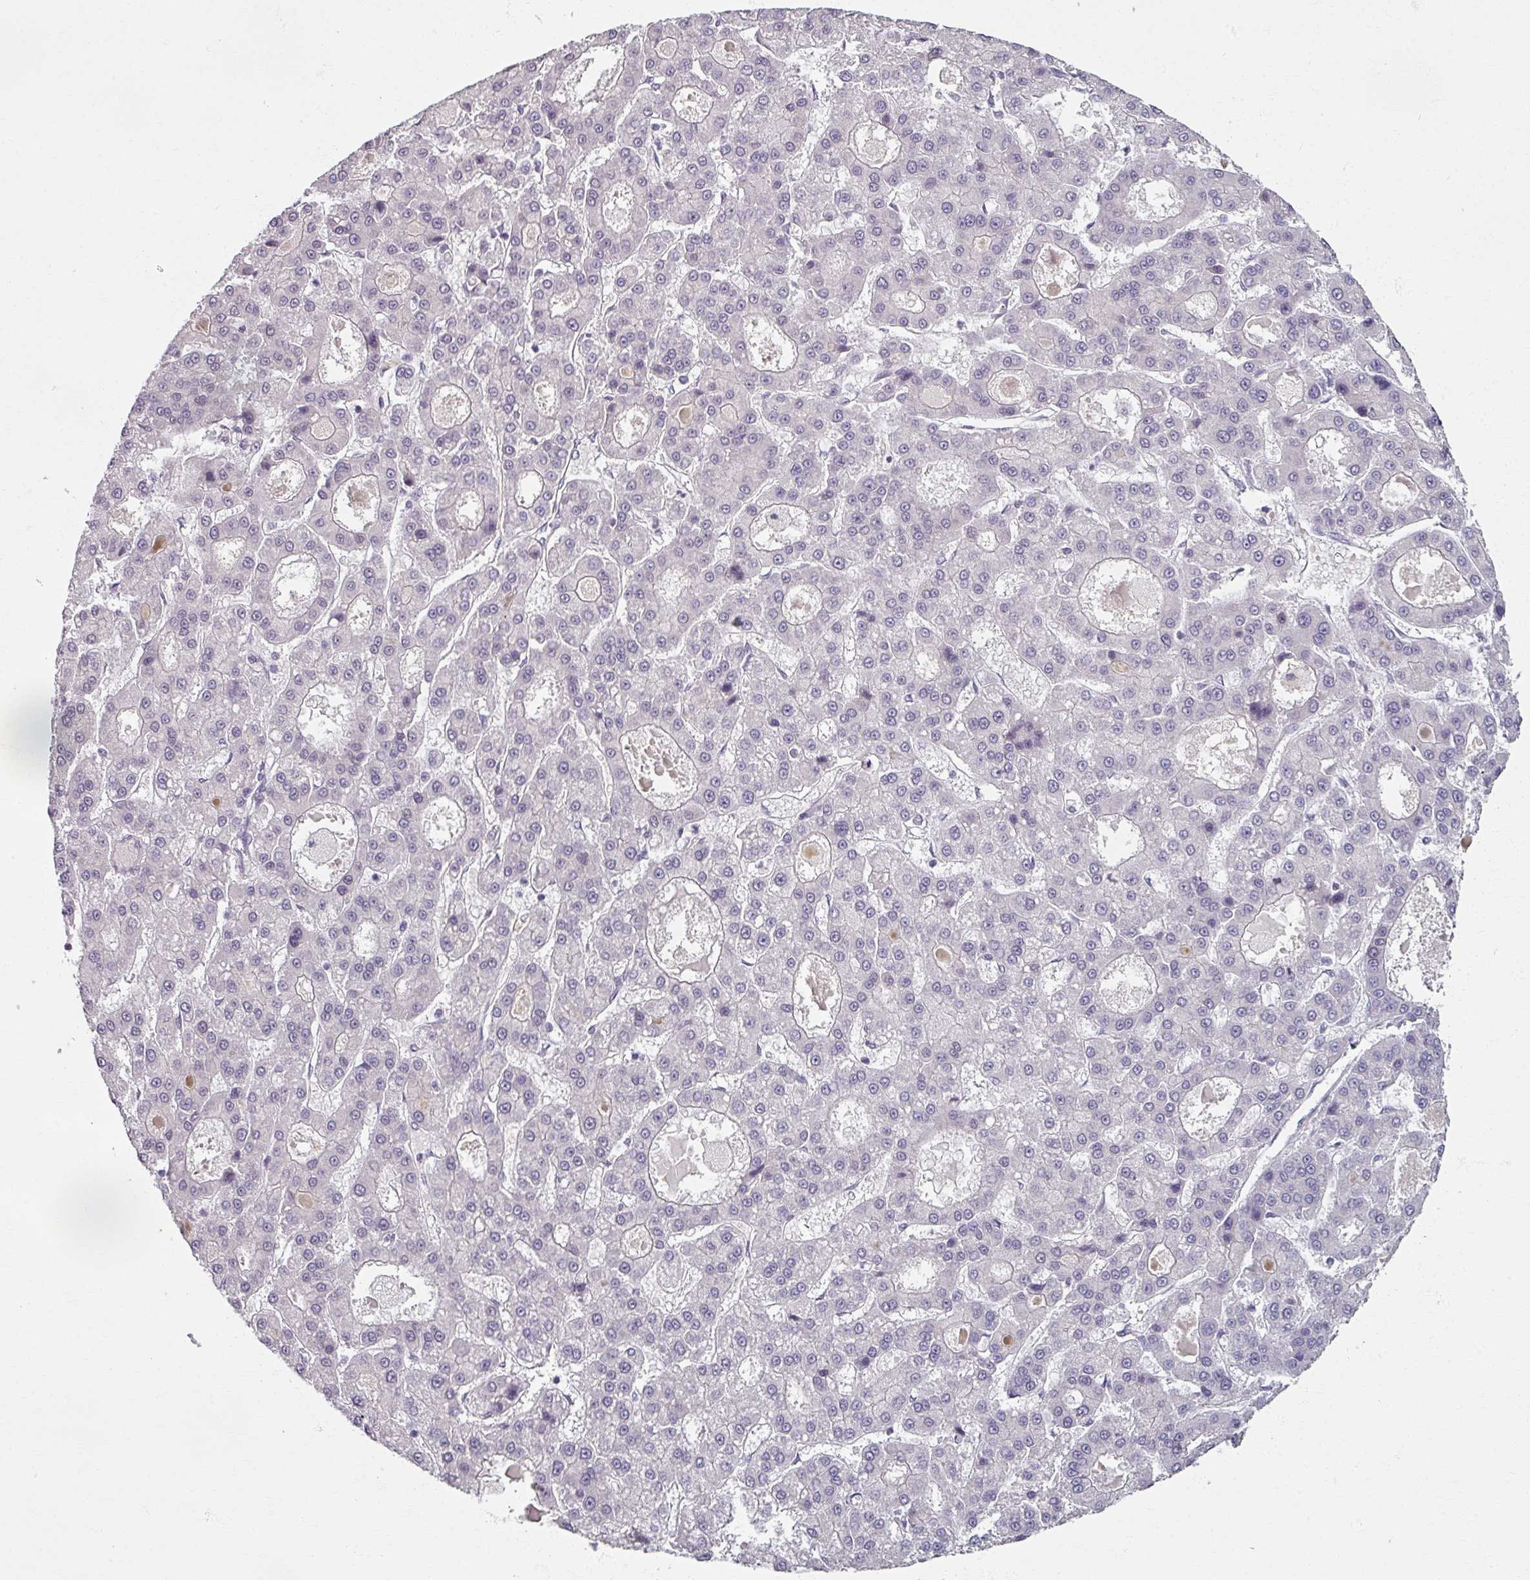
{"staining": {"intensity": "negative", "quantity": "none", "location": "none"}, "tissue": "liver cancer", "cell_type": "Tumor cells", "image_type": "cancer", "snomed": [{"axis": "morphology", "description": "Carcinoma, Hepatocellular, NOS"}, {"axis": "topography", "description": "Liver"}], "caption": "IHC histopathology image of neoplastic tissue: liver hepatocellular carcinoma stained with DAB reveals no significant protein staining in tumor cells.", "gene": "RIPOR3", "patient": {"sex": "male", "age": 70}}